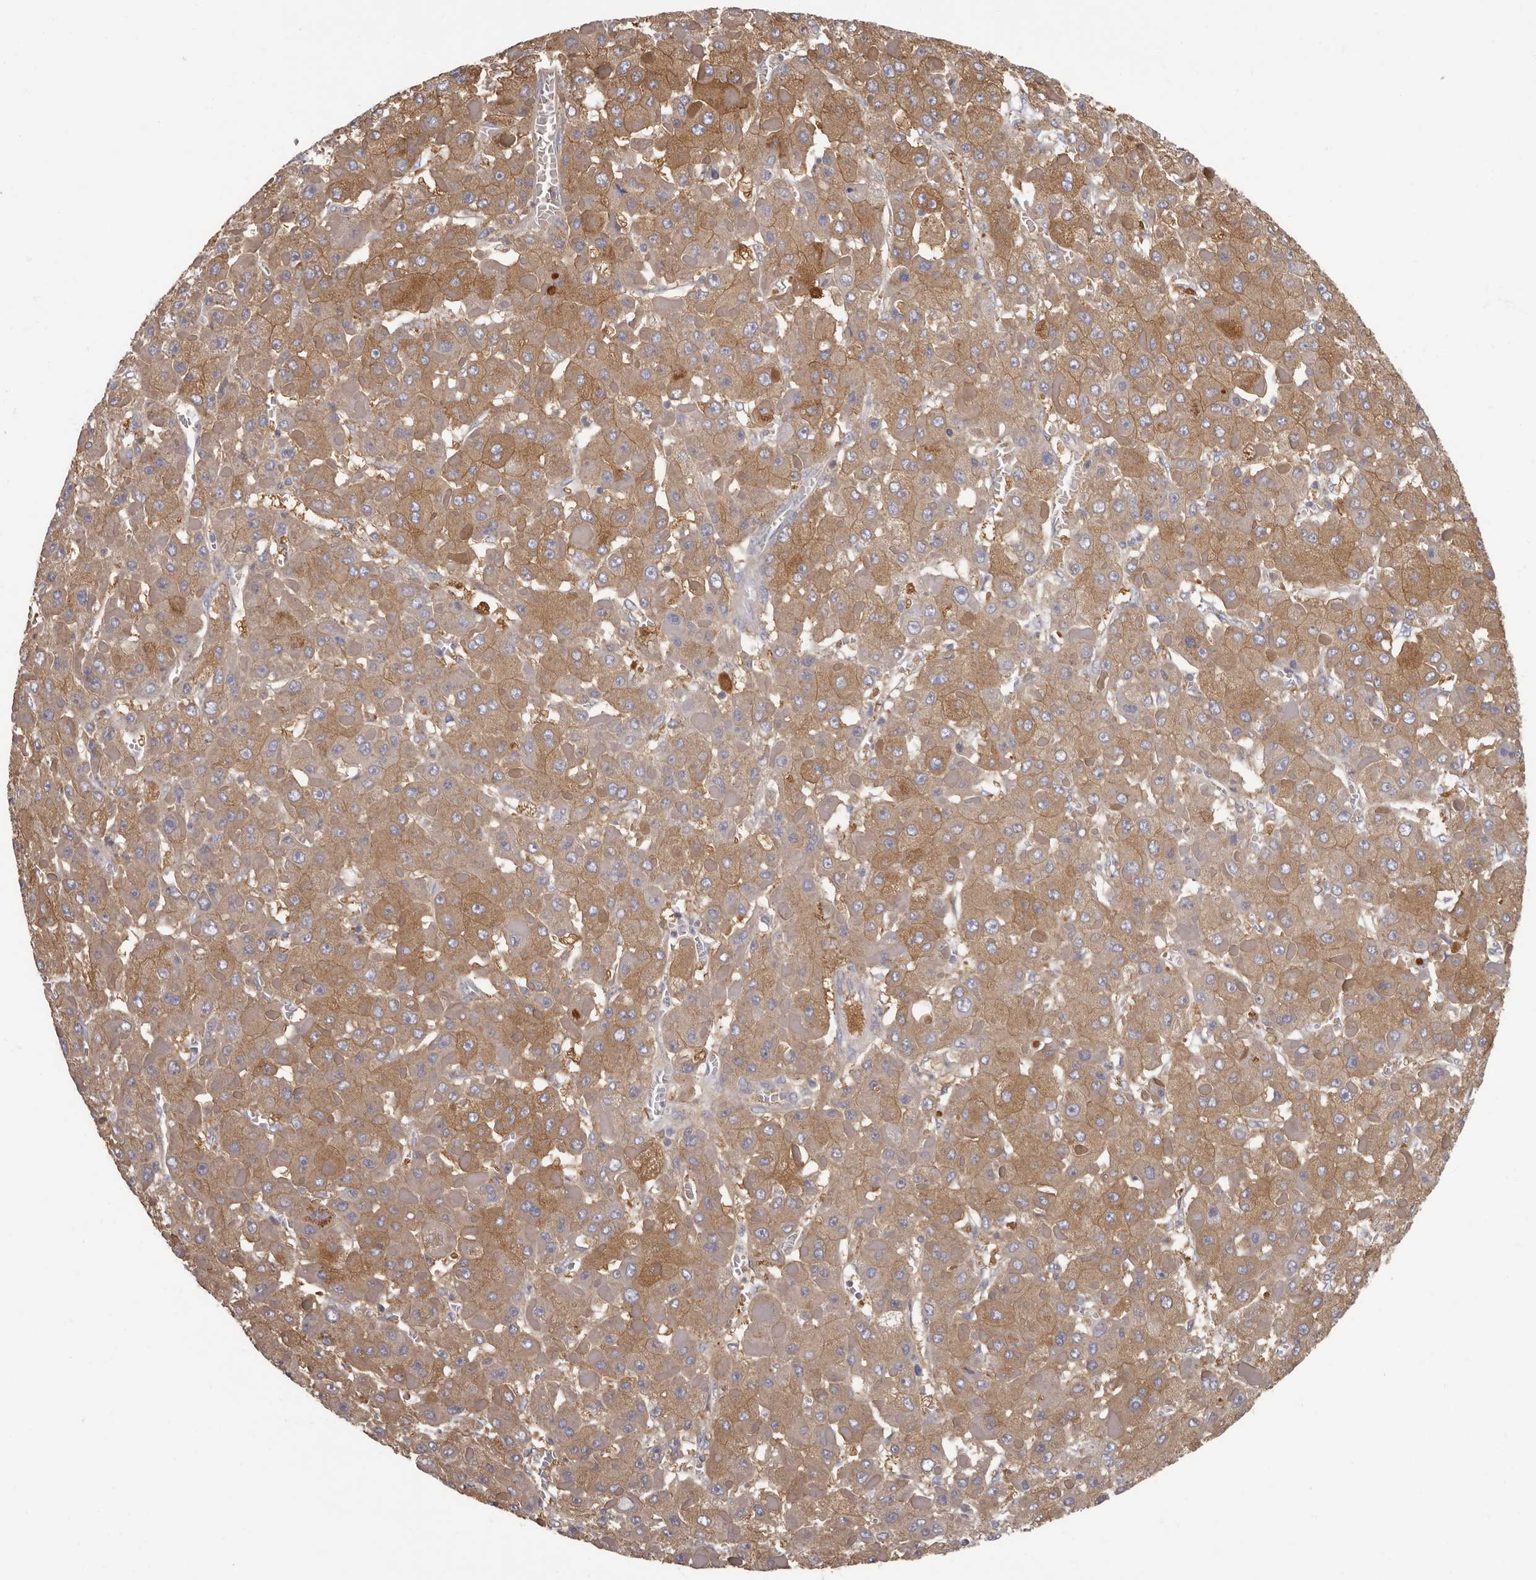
{"staining": {"intensity": "moderate", "quantity": ">75%", "location": "cytoplasmic/membranous"}, "tissue": "liver cancer", "cell_type": "Tumor cells", "image_type": "cancer", "snomed": [{"axis": "morphology", "description": "Carcinoma, Hepatocellular, NOS"}, {"axis": "topography", "description": "Liver"}], "caption": "Protein staining by IHC exhibits moderate cytoplasmic/membranous expression in about >75% of tumor cells in liver cancer (hepatocellular carcinoma).", "gene": "APEH", "patient": {"sex": "female", "age": 73}}